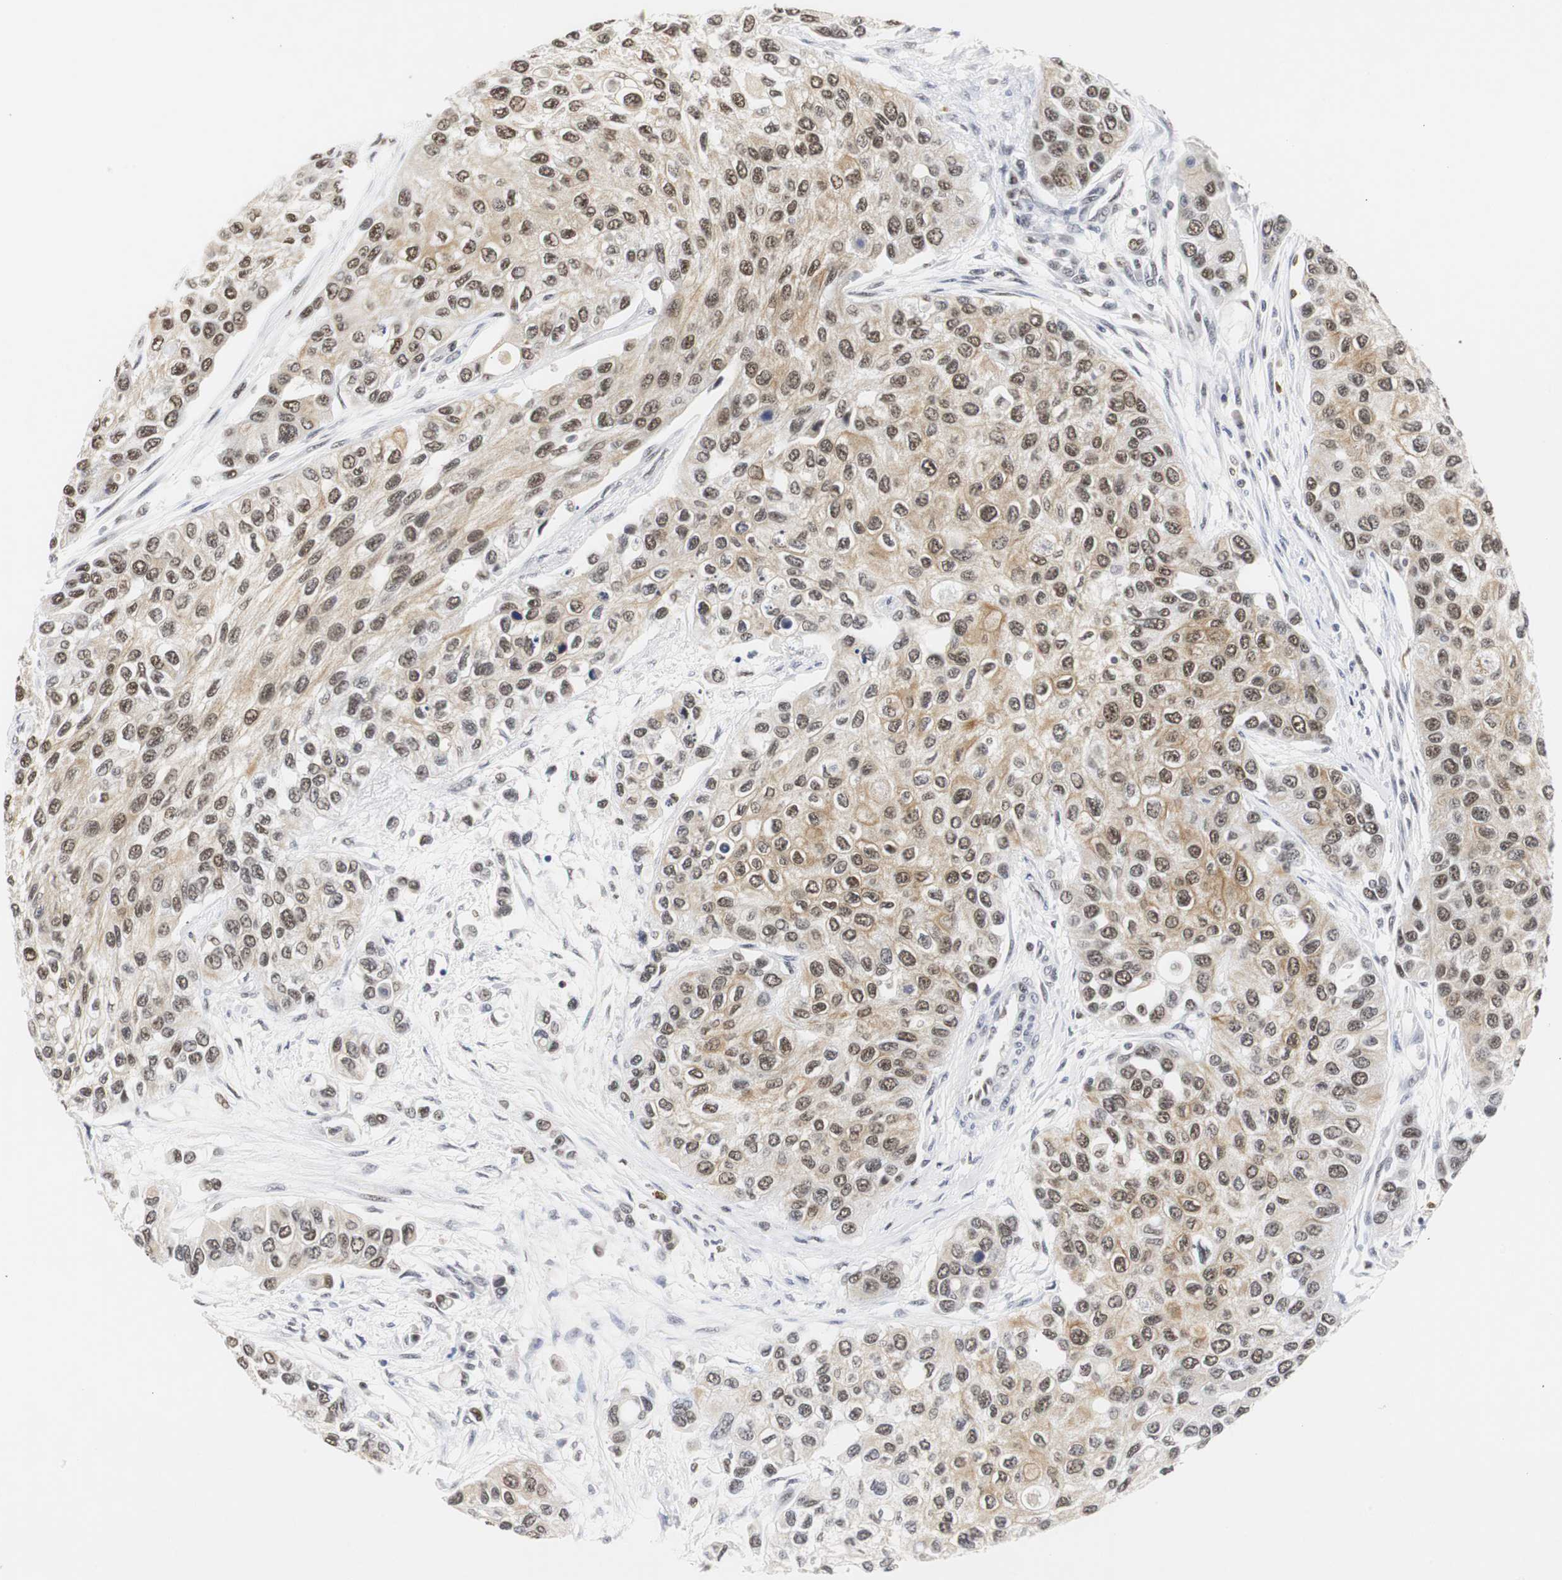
{"staining": {"intensity": "strong", "quantity": ">75%", "location": "nuclear"}, "tissue": "urothelial cancer", "cell_type": "Tumor cells", "image_type": "cancer", "snomed": [{"axis": "morphology", "description": "Urothelial carcinoma, High grade"}, {"axis": "topography", "description": "Urinary bladder"}], "caption": "About >75% of tumor cells in high-grade urothelial carcinoma reveal strong nuclear protein staining as visualized by brown immunohistochemical staining.", "gene": "ZFC3H1", "patient": {"sex": "female", "age": 56}}